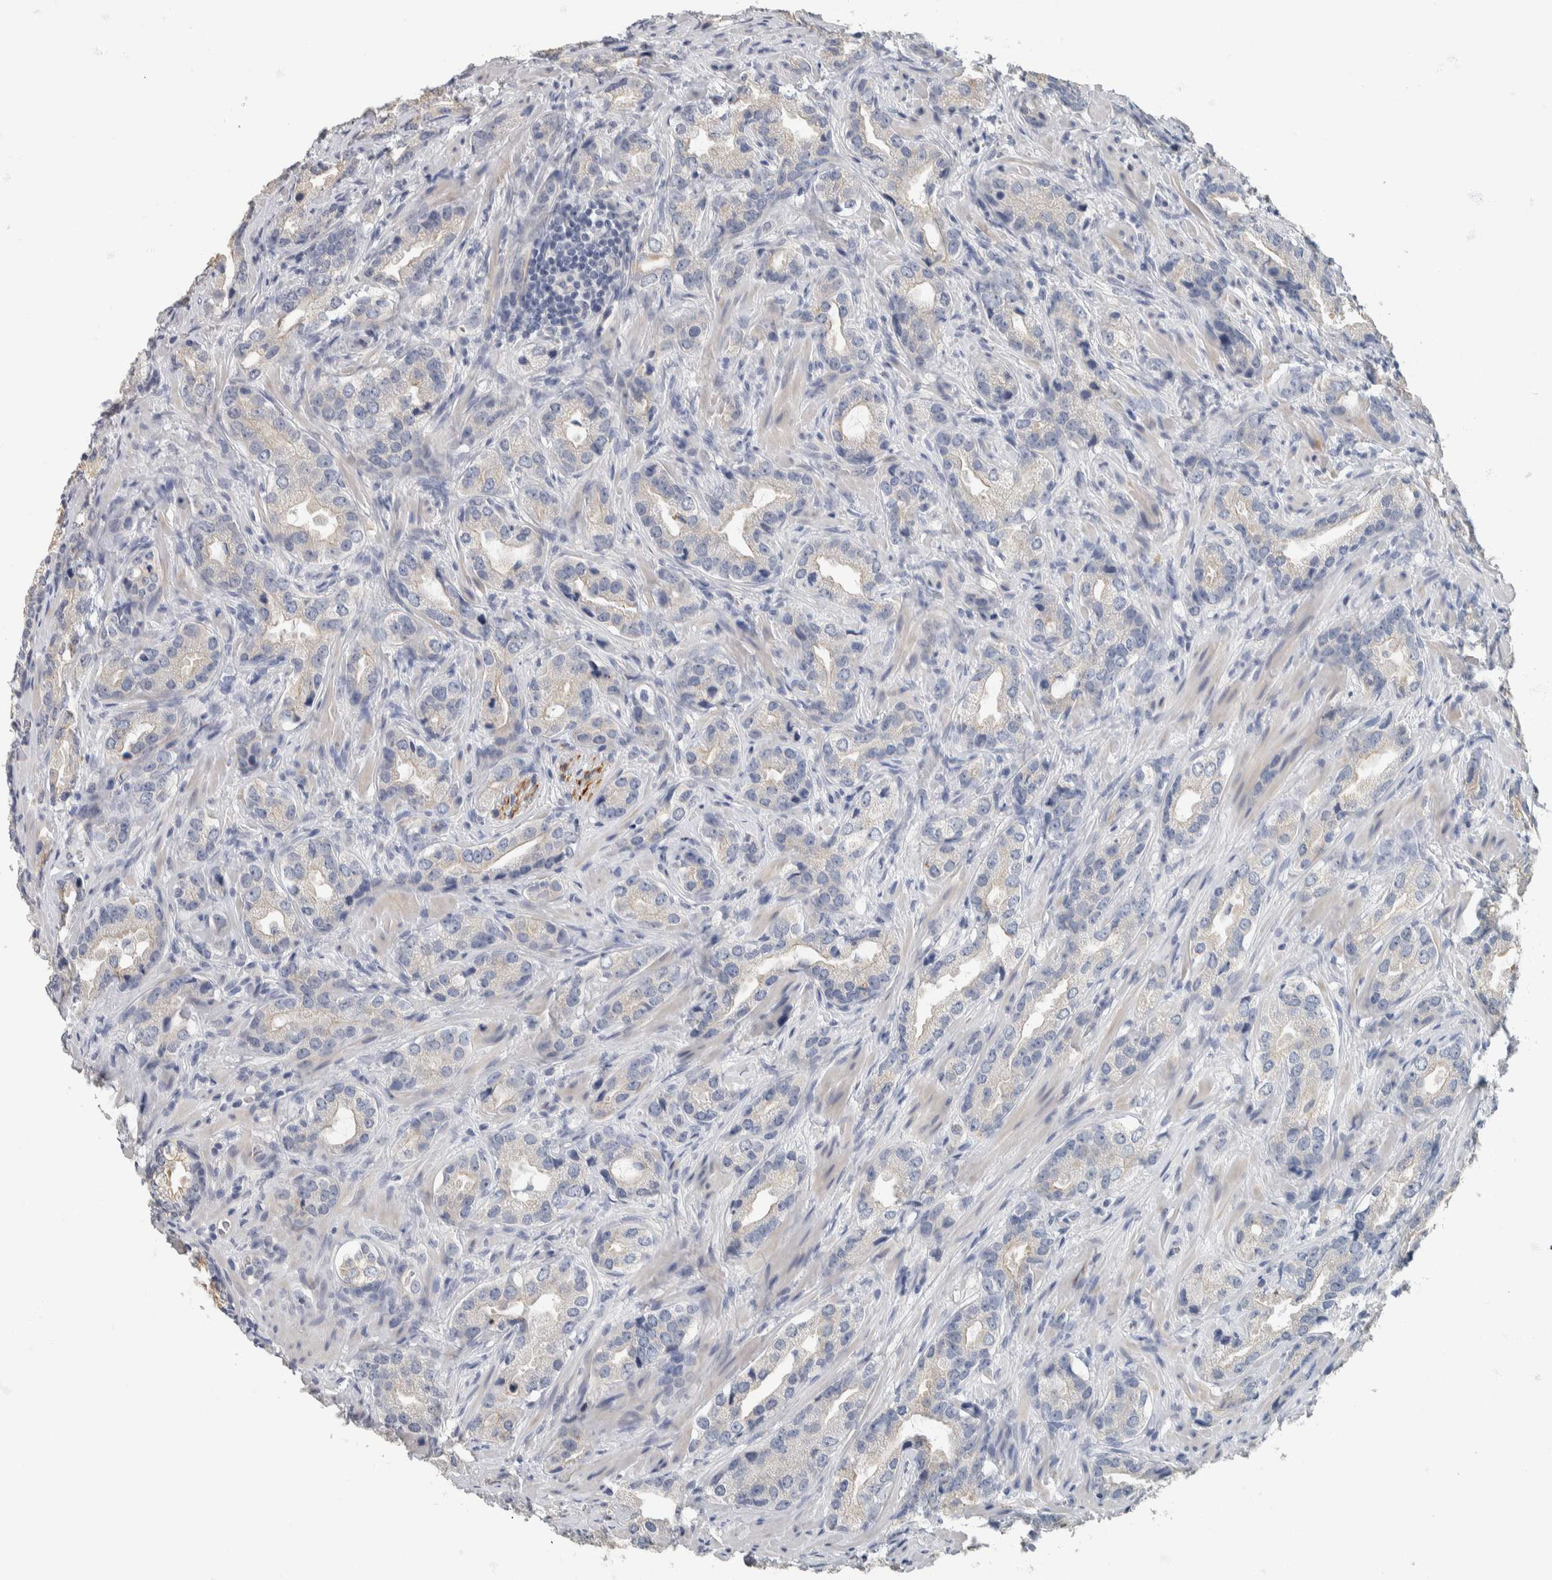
{"staining": {"intensity": "weak", "quantity": "<25%", "location": "cytoplasmic/membranous"}, "tissue": "prostate cancer", "cell_type": "Tumor cells", "image_type": "cancer", "snomed": [{"axis": "morphology", "description": "Adenocarcinoma, High grade"}, {"axis": "topography", "description": "Prostate"}], "caption": "Immunohistochemistry histopathology image of neoplastic tissue: human prostate cancer (adenocarcinoma (high-grade)) stained with DAB demonstrates no significant protein staining in tumor cells.", "gene": "NEFM", "patient": {"sex": "male", "age": 63}}